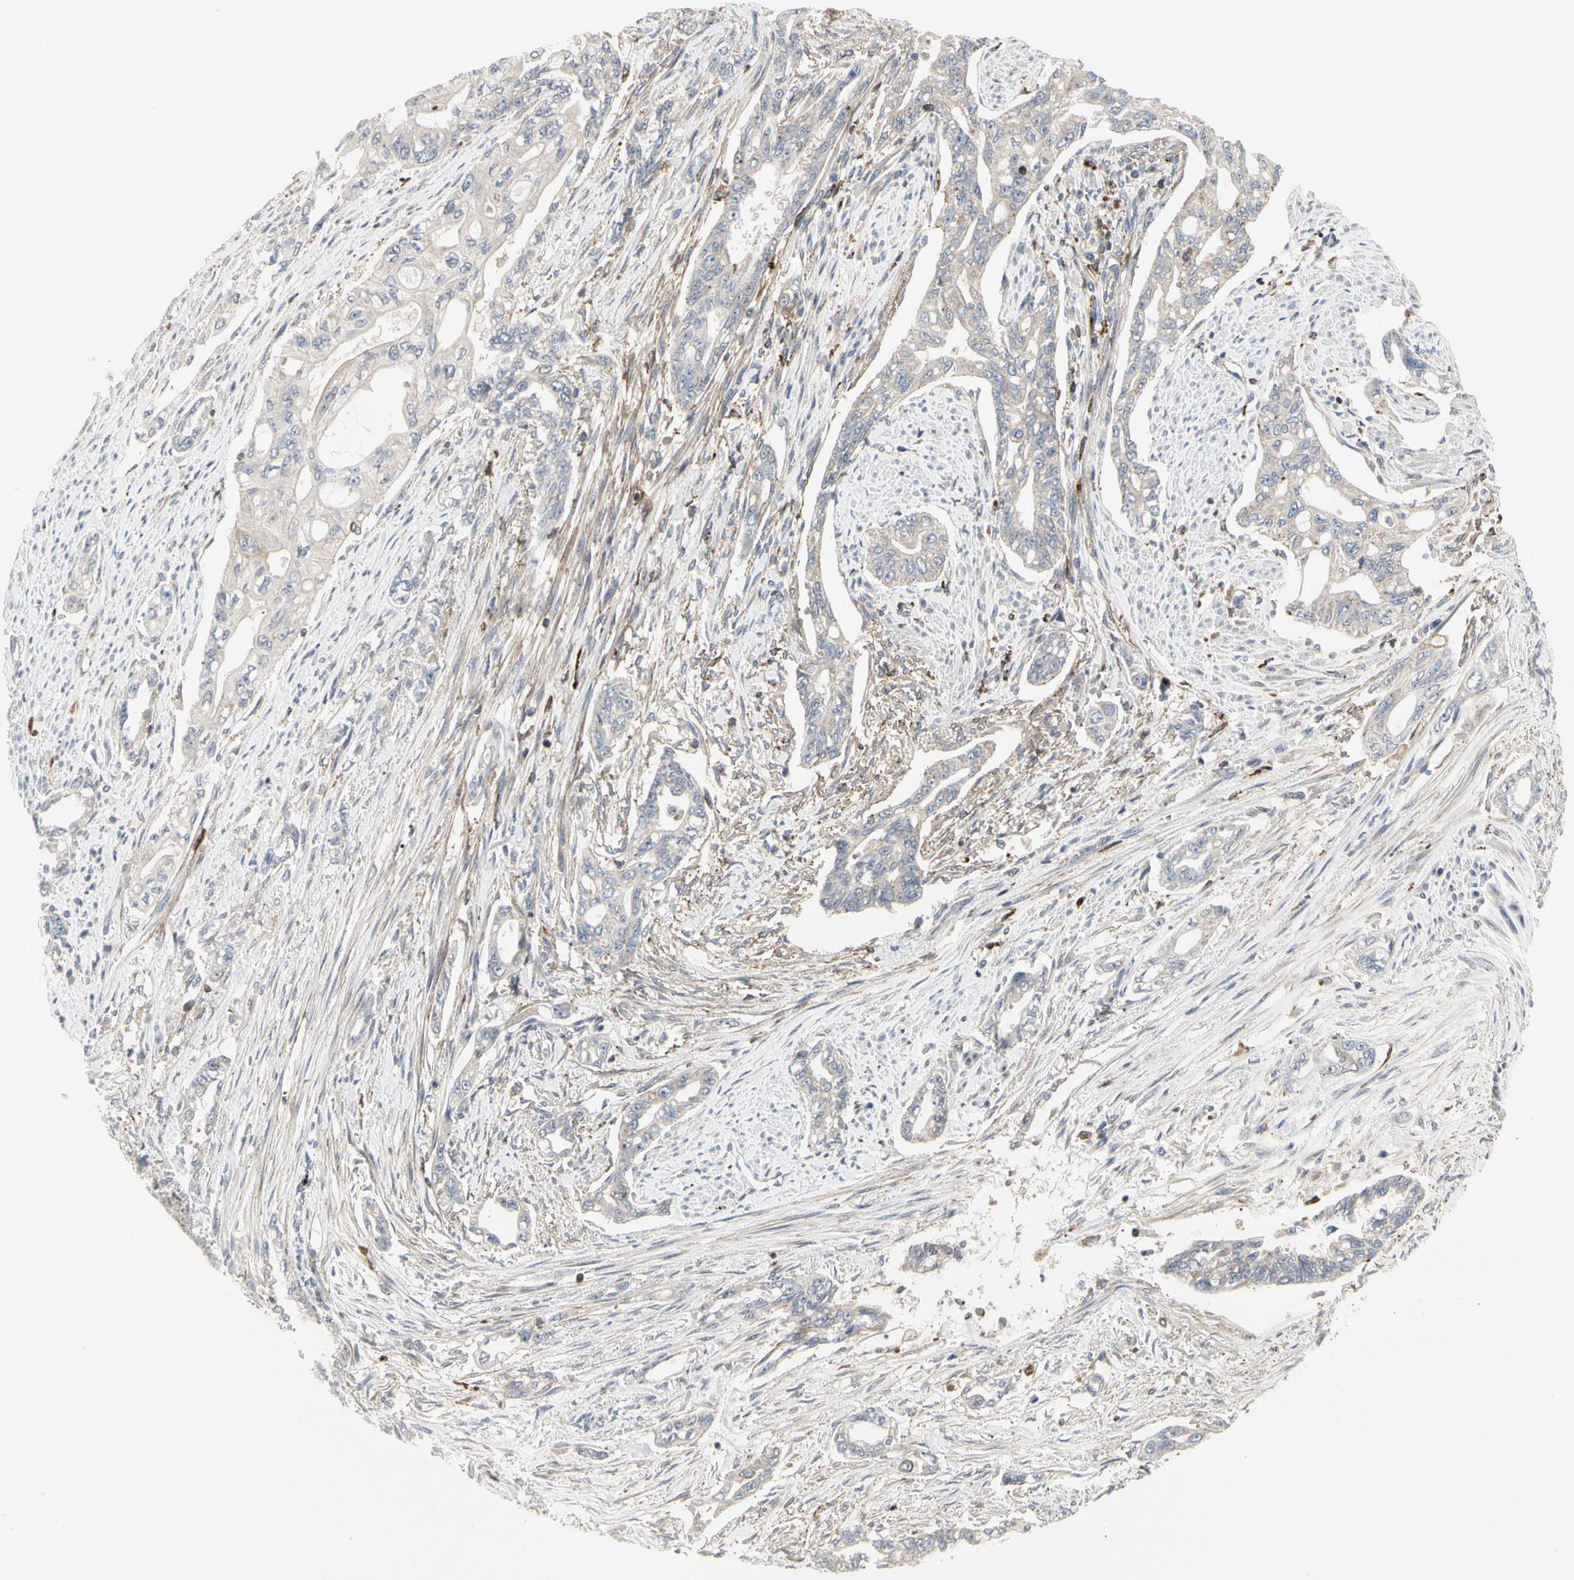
{"staining": {"intensity": "weak", "quantity": "<25%", "location": "cytoplasmic/membranous"}, "tissue": "pancreatic cancer", "cell_type": "Tumor cells", "image_type": "cancer", "snomed": [{"axis": "morphology", "description": "Normal tissue, NOS"}, {"axis": "topography", "description": "Pancreas"}], "caption": "Photomicrograph shows no significant protein expression in tumor cells of pancreatic cancer.", "gene": "NAPG", "patient": {"sex": "male", "age": 42}}